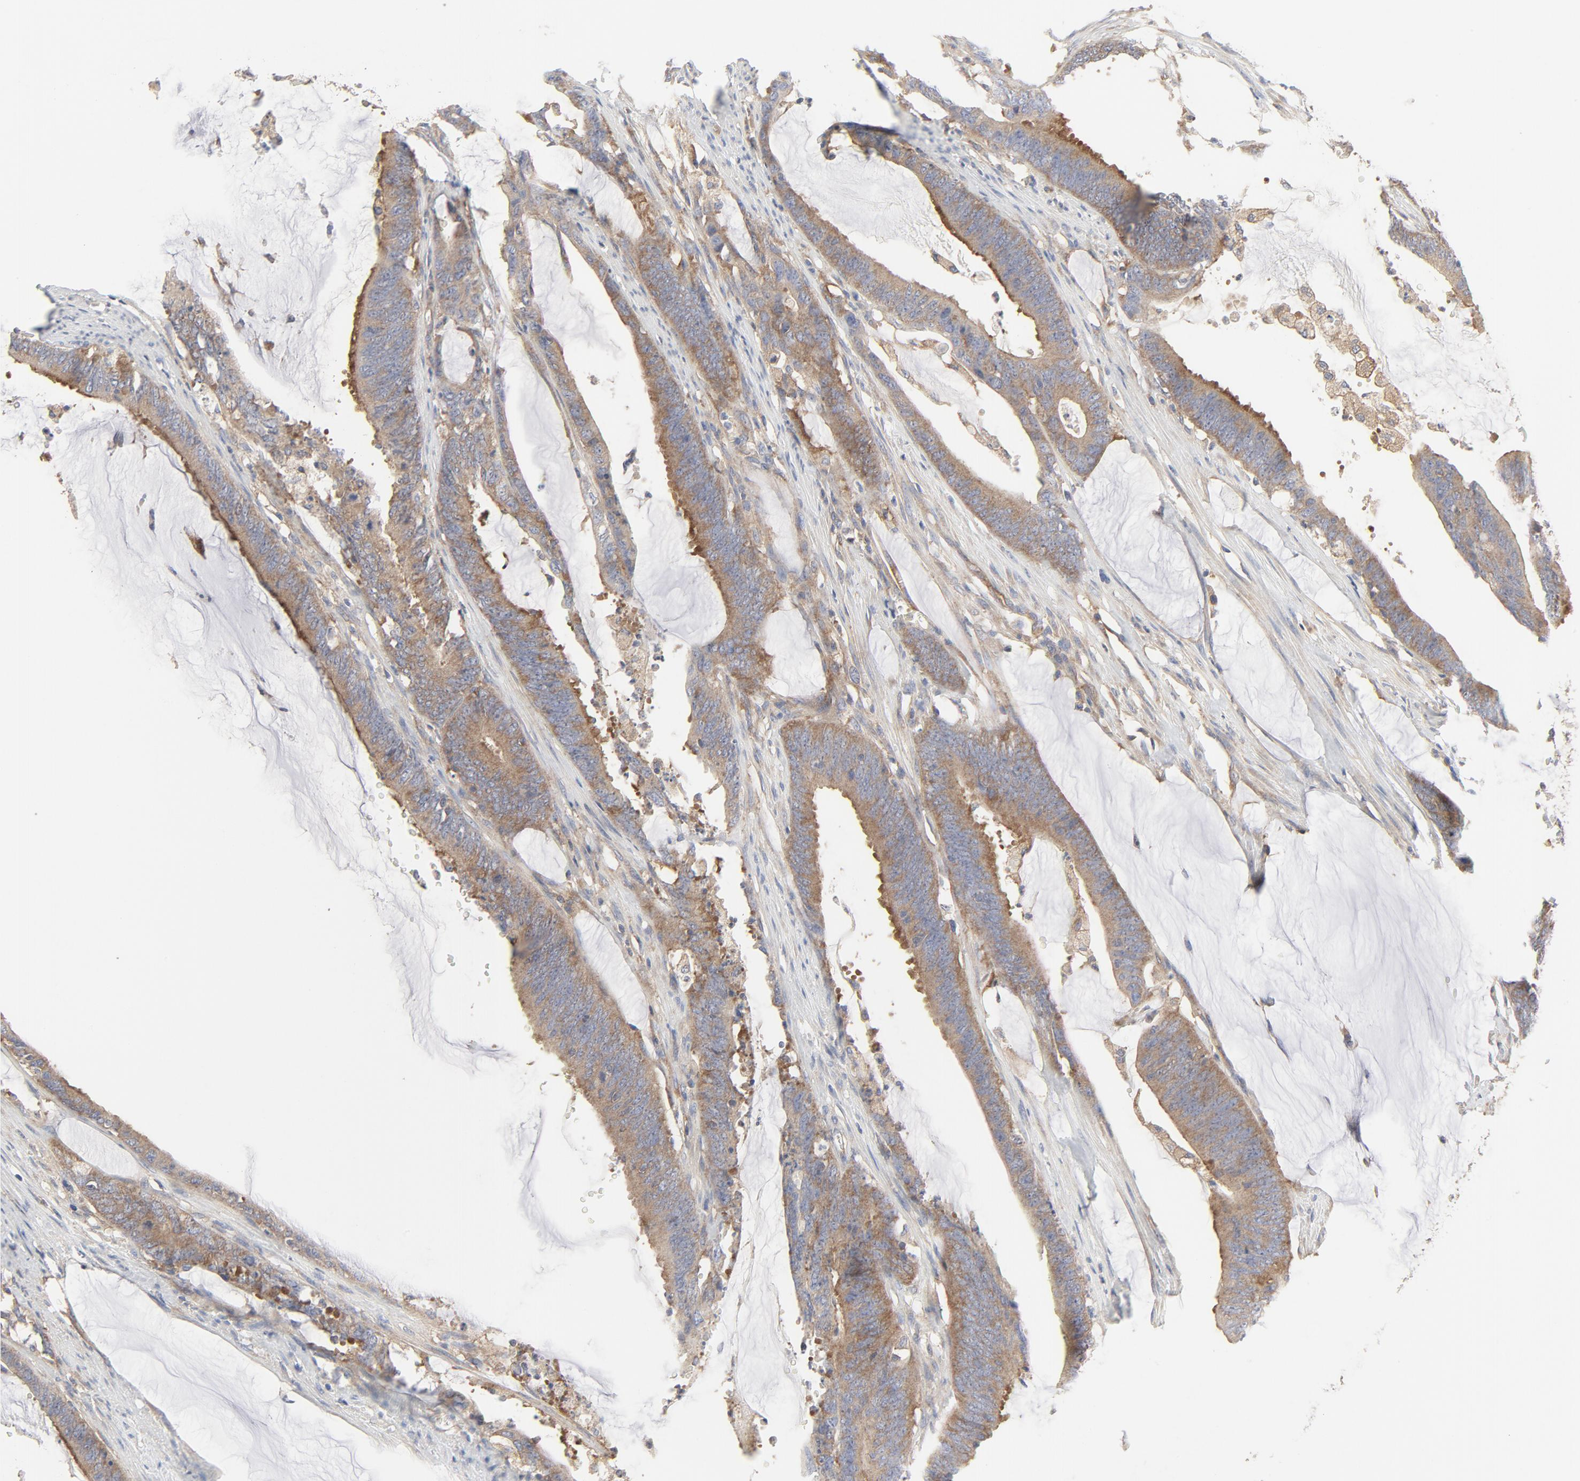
{"staining": {"intensity": "moderate", "quantity": ">75%", "location": "cytoplasmic/membranous"}, "tissue": "colorectal cancer", "cell_type": "Tumor cells", "image_type": "cancer", "snomed": [{"axis": "morphology", "description": "Adenocarcinoma, NOS"}, {"axis": "topography", "description": "Rectum"}], "caption": "Human colorectal adenocarcinoma stained for a protein (brown) shows moderate cytoplasmic/membranous positive expression in about >75% of tumor cells.", "gene": "RABEP1", "patient": {"sex": "female", "age": 66}}